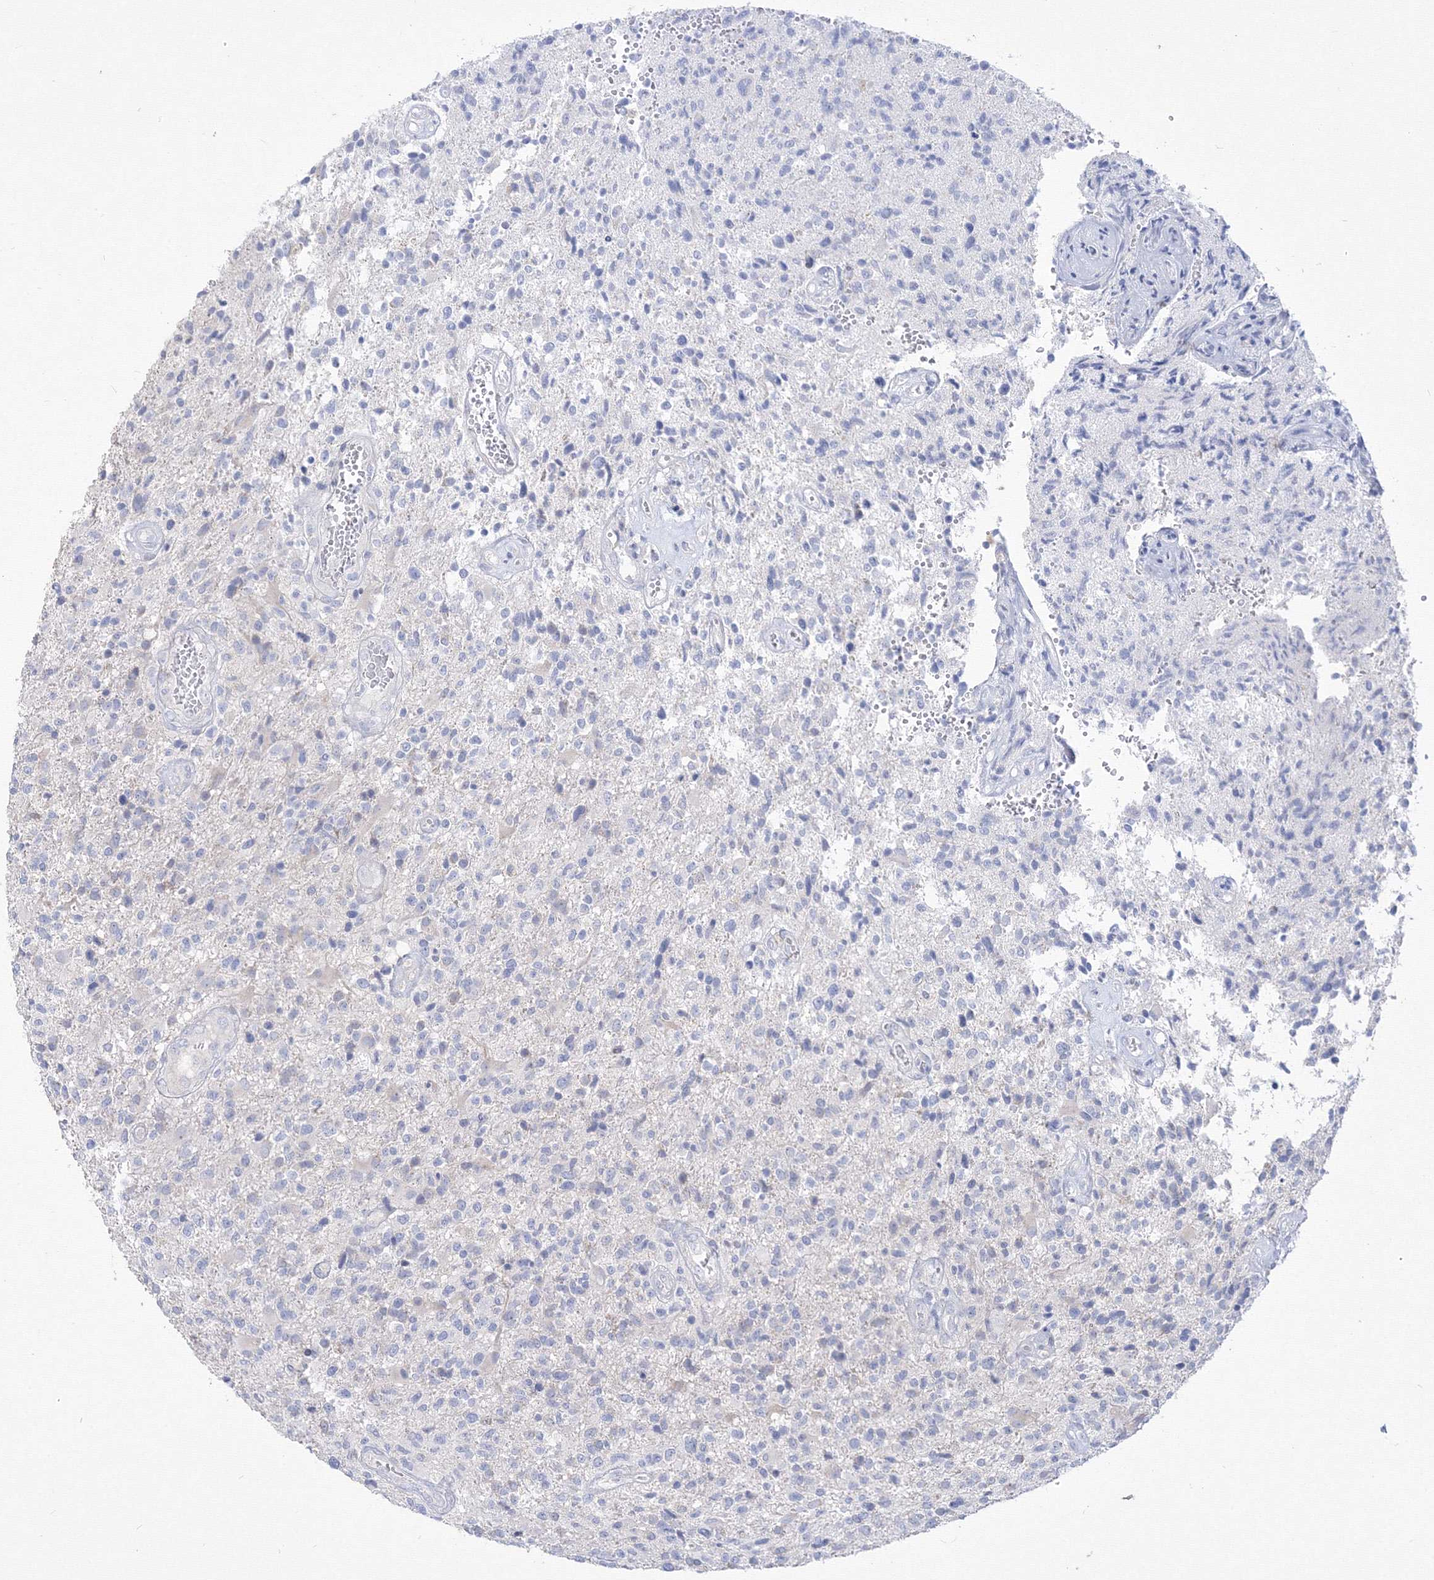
{"staining": {"intensity": "negative", "quantity": "none", "location": "none"}, "tissue": "glioma", "cell_type": "Tumor cells", "image_type": "cancer", "snomed": [{"axis": "morphology", "description": "Glioma, malignant, High grade"}, {"axis": "topography", "description": "Brain"}], "caption": "Human malignant high-grade glioma stained for a protein using immunohistochemistry displays no staining in tumor cells.", "gene": "FBXL8", "patient": {"sex": "male", "age": 72}}